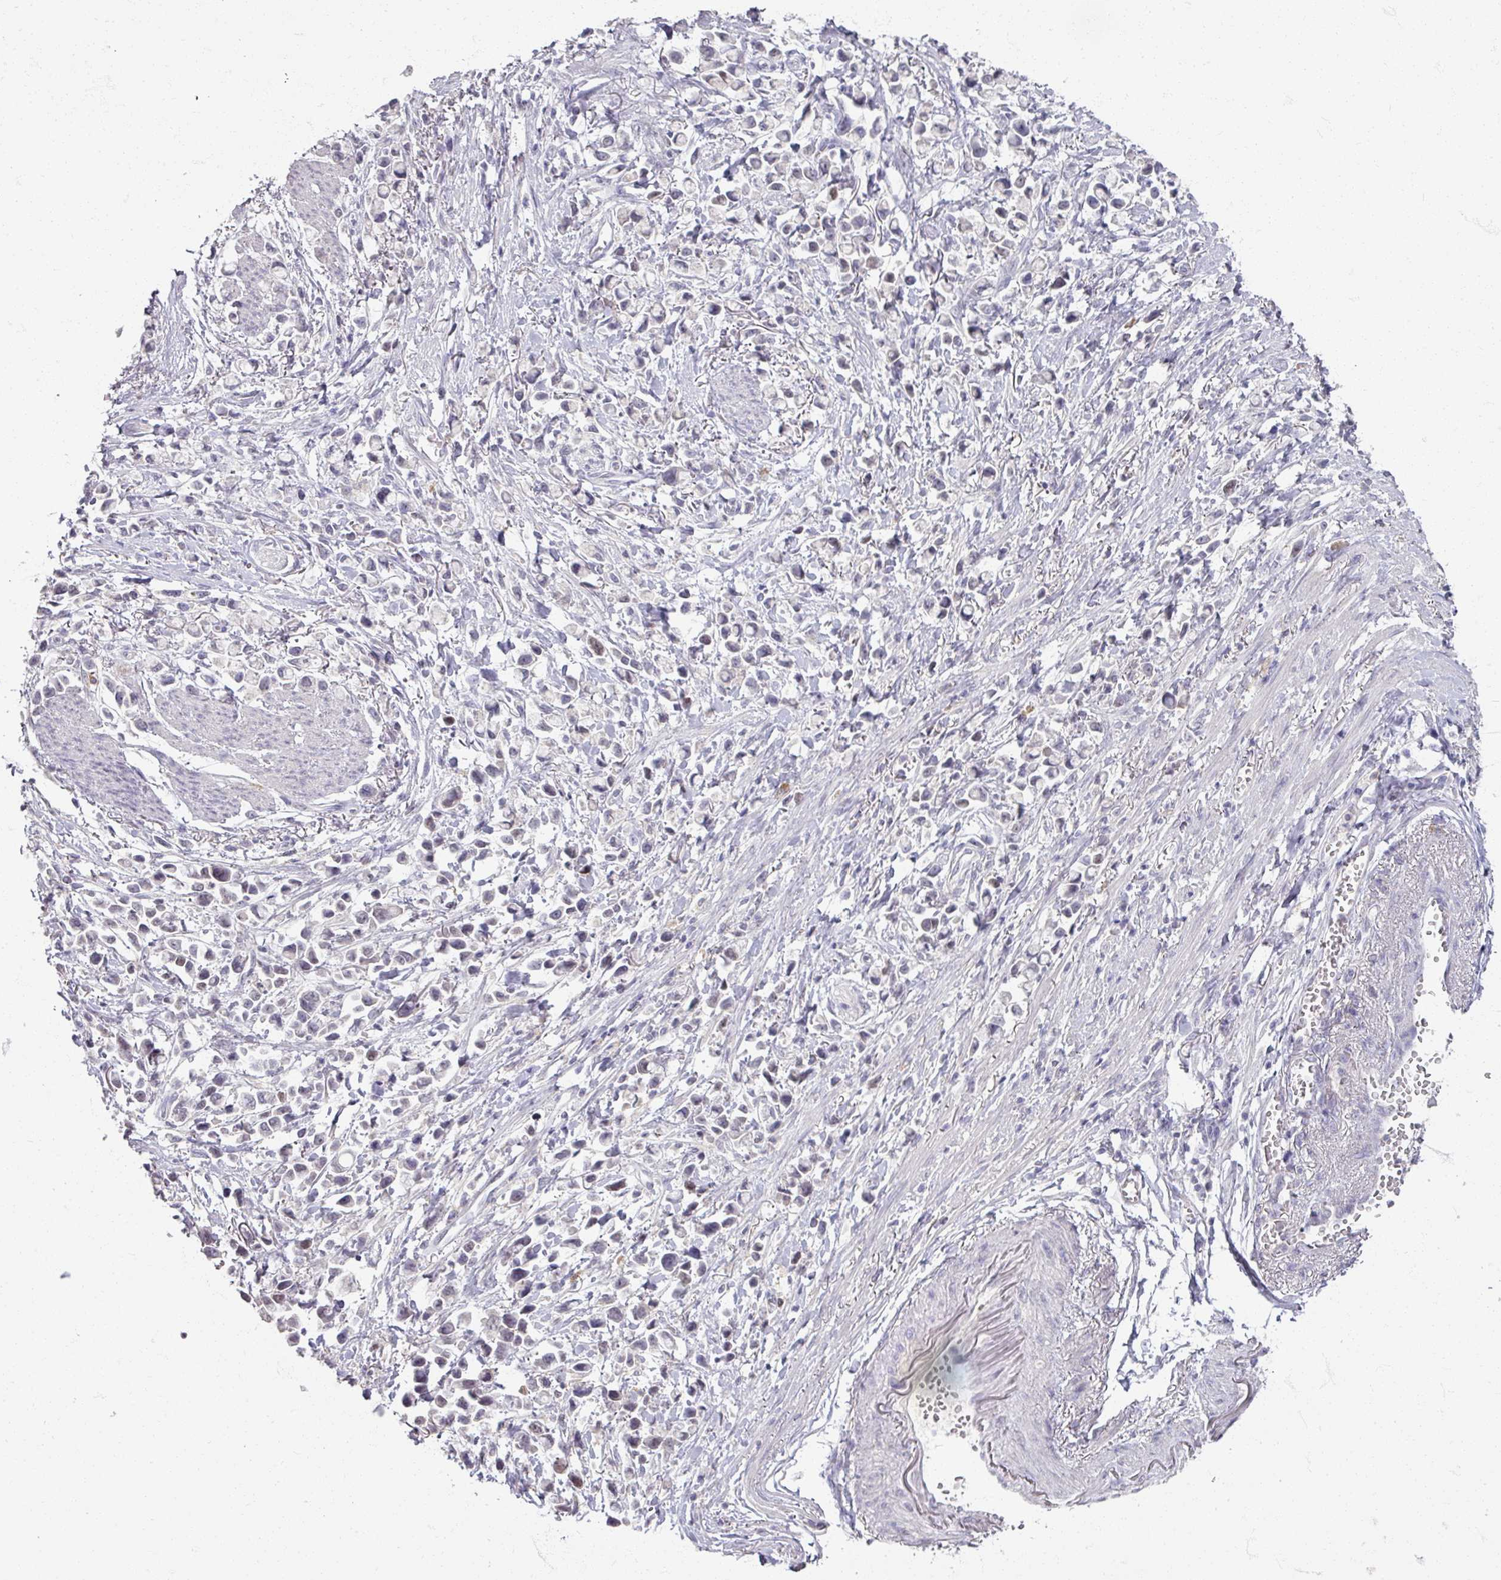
{"staining": {"intensity": "negative", "quantity": "none", "location": "none"}, "tissue": "stomach cancer", "cell_type": "Tumor cells", "image_type": "cancer", "snomed": [{"axis": "morphology", "description": "Adenocarcinoma, NOS"}, {"axis": "topography", "description": "Stomach"}], "caption": "Tumor cells are negative for brown protein staining in adenocarcinoma (stomach). (Stains: DAB immunohistochemistry with hematoxylin counter stain, Microscopy: brightfield microscopy at high magnification).", "gene": "SOX11", "patient": {"sex": "female", "age": 81}}